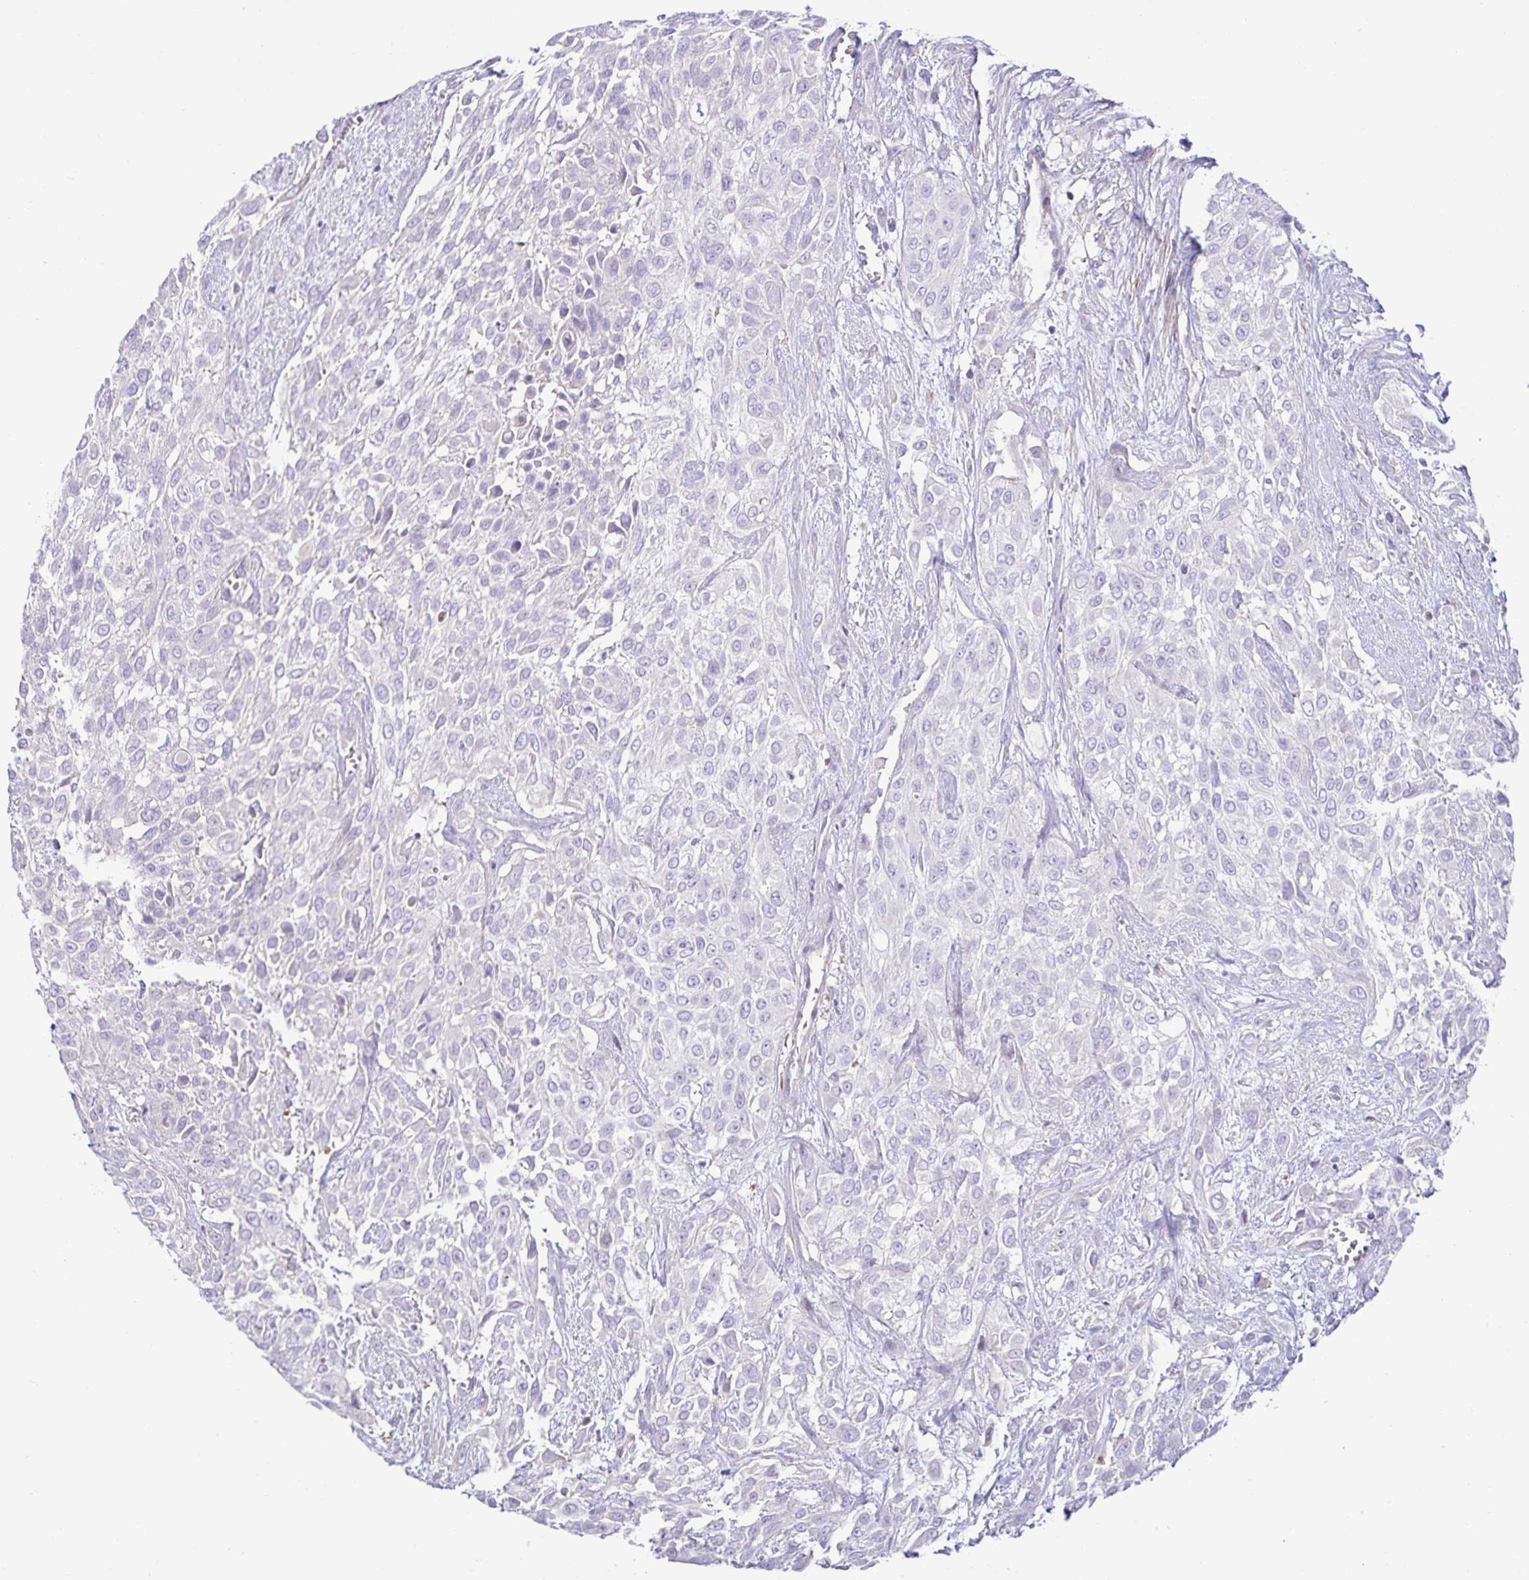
{"staining": {"intensity": "negative", "quantity": "none", "location": "none"}, "tissue": "urothelial cancer", "cell_type": "Tumor cells", "image_type": "cancer", "snomed": [{"axis": "morphology", "description": "Urothelial carcinoma, High grade"}, {"axis": "topography", "description": "Urinary bladder"}], "caption": "Tumor cells show no significant positivity in urothelial carcinoma (high-grade). Brightfield microscopy of IHC stained with DAB (brown) and hematoxylin (blue), captured at high magnification.", "gene": "SPAG4", "patient": {"sex": "male", "age": 57}}